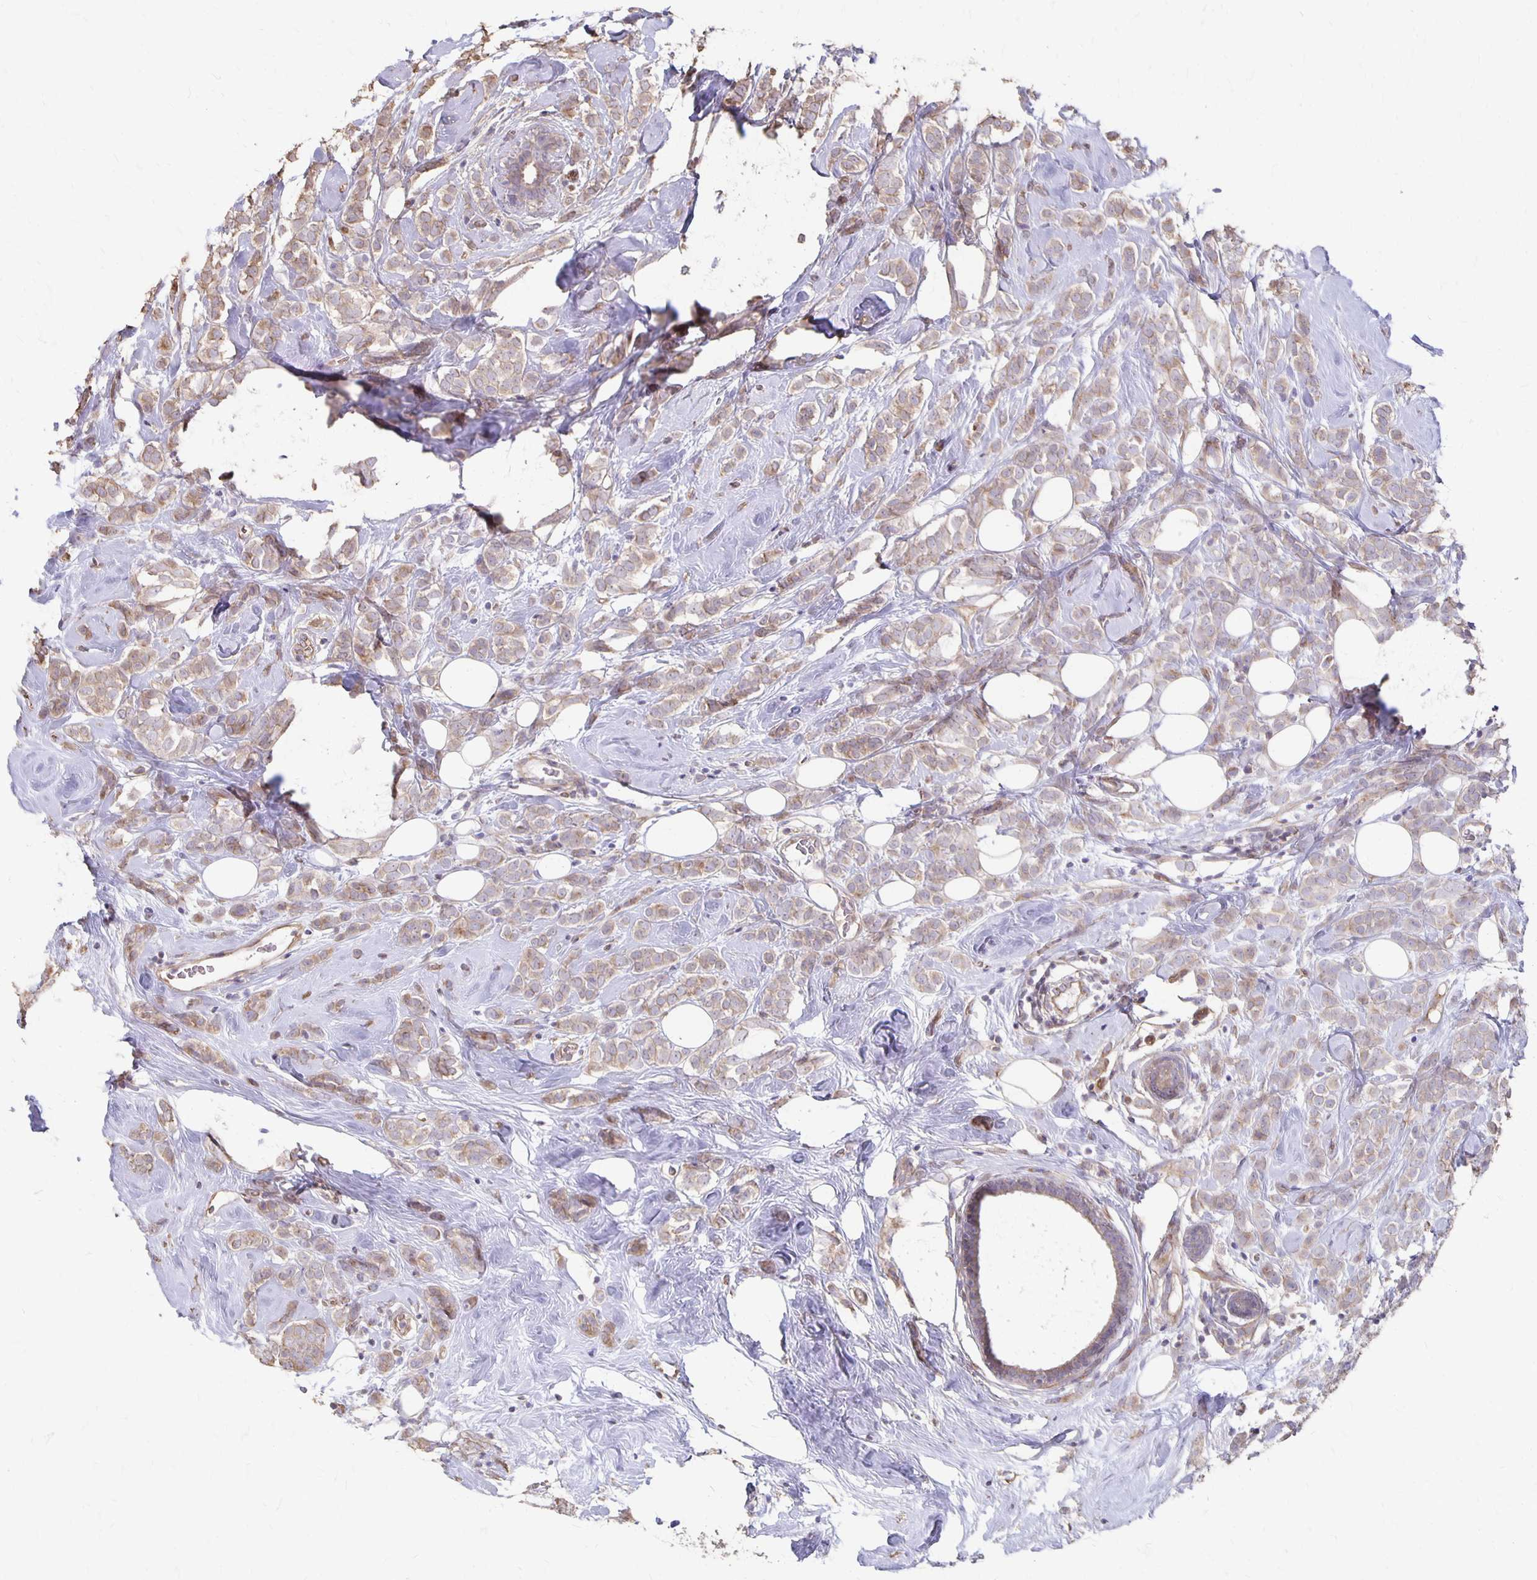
{"staining": {"intensity": "weak", "quantity": ">75%", "location": "cytoplasmic/membranous"}, "tissue": "breast cancer", "cell_type": "Tumor cells", "image_type": "cancer", "snomed": [{"axis": "morphology", "description": "Lobular carcinoma"}, {"axis": "topography", "description": "Breast"}], "caption": "Immunohistochemistry histopathology image of human breast lobular carcinoma stained for a protein (brown), which shows low levels of weak cytoplasmic/membranous expression in about >75% of tumor cells.", "gene": "PPP1R3E", "patient": {"sex": "female", "age": 49}}